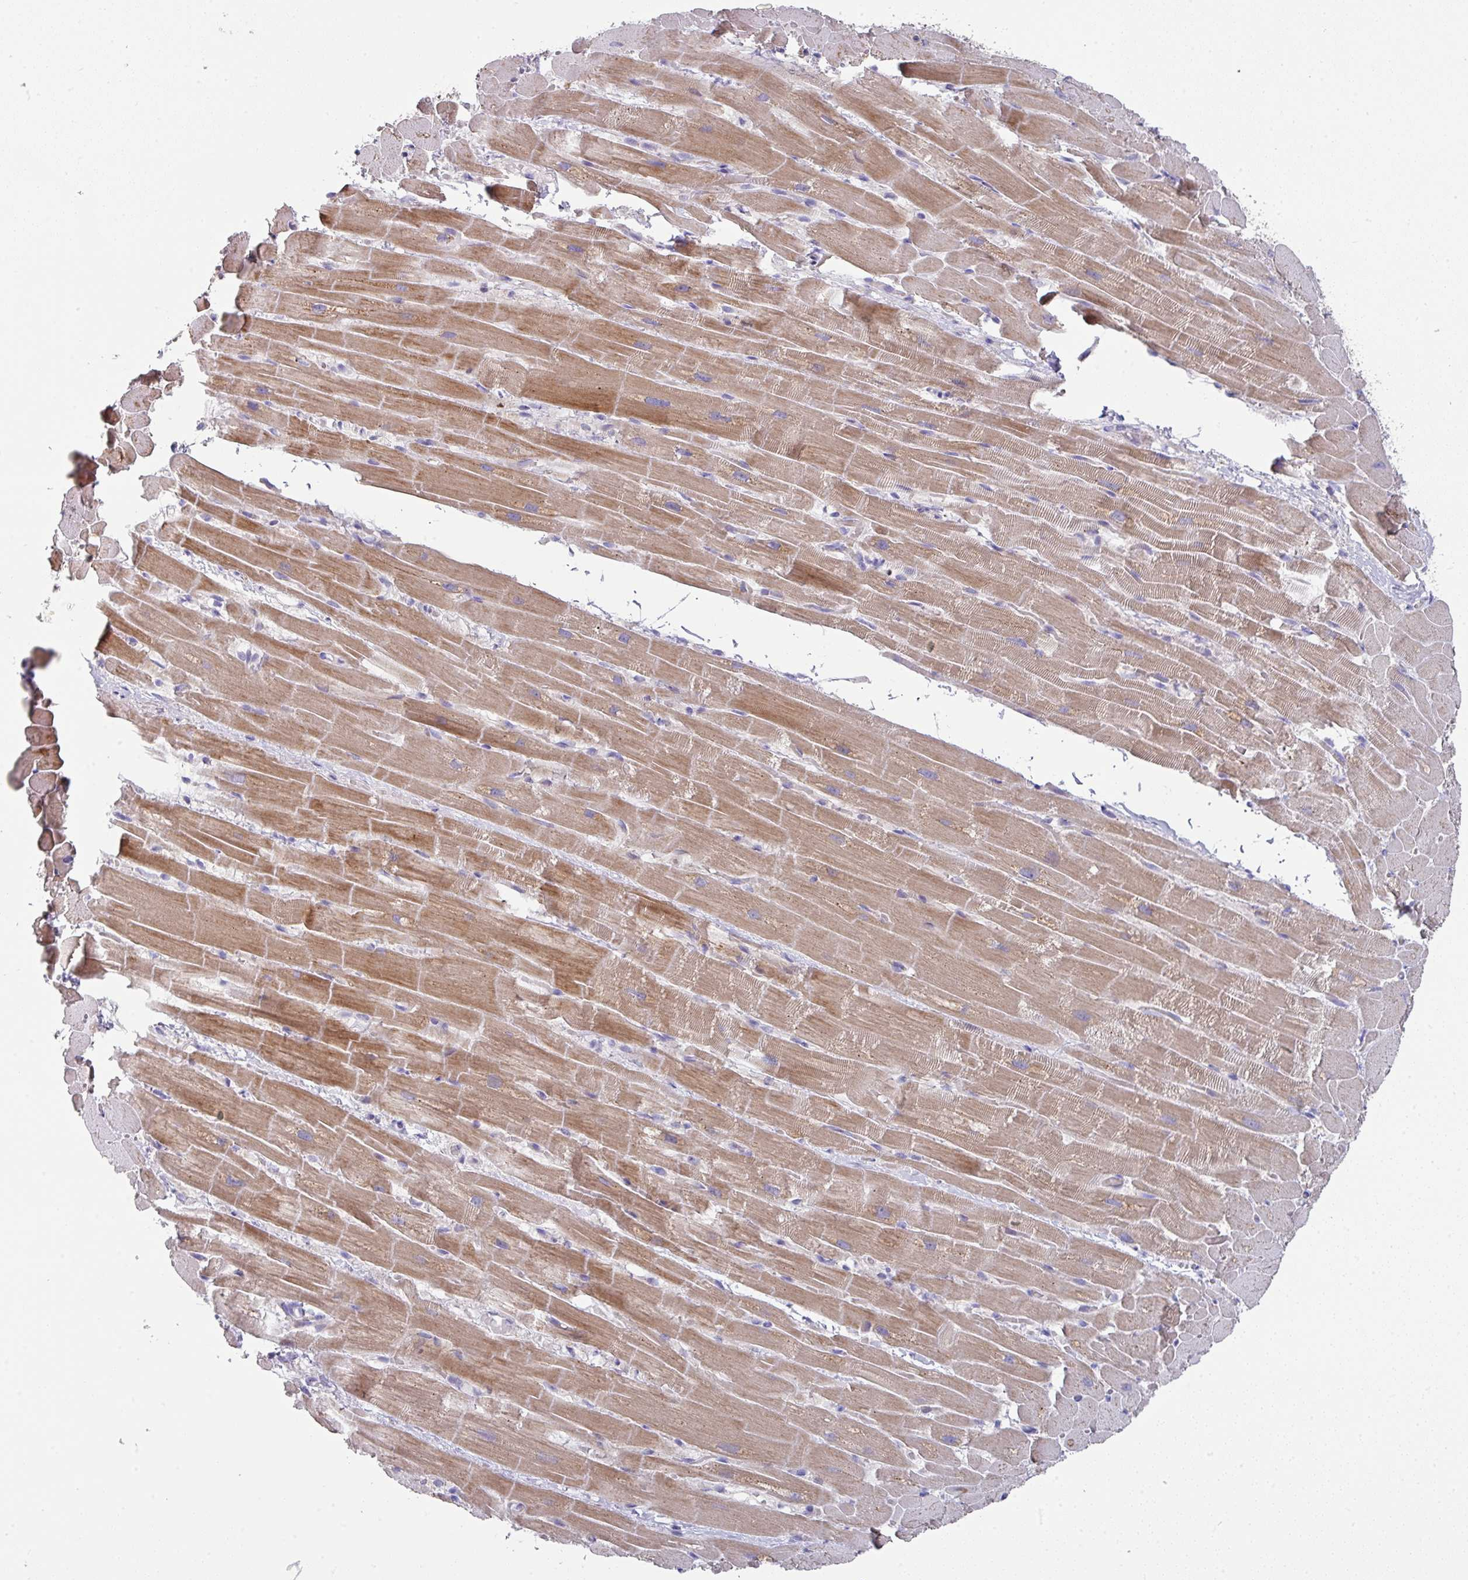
{"staining": {"intensity": "moderate", "quantity": ">75%", "location": "cytoplasmic/membranous"}, "tissue": "heart muscle", "cell_type": "Cardiomyocytes", "image_type": "normal", "snomed": [{"axis": "morphology", "description": "Normal tissue, NOS"}, {"axis": "topography", "description": "Heart"}], "caption": "Immunohistochemistry (IHC) histopathology image of normal human heart muscle stained for a protein (brown), which demonstrates medium levels of moderate cytoplasmic/membranous positivity in about >75% of cardiomyocytes.", "gene": "IL4R", "patient": {"sex": "male", "age": 37}}